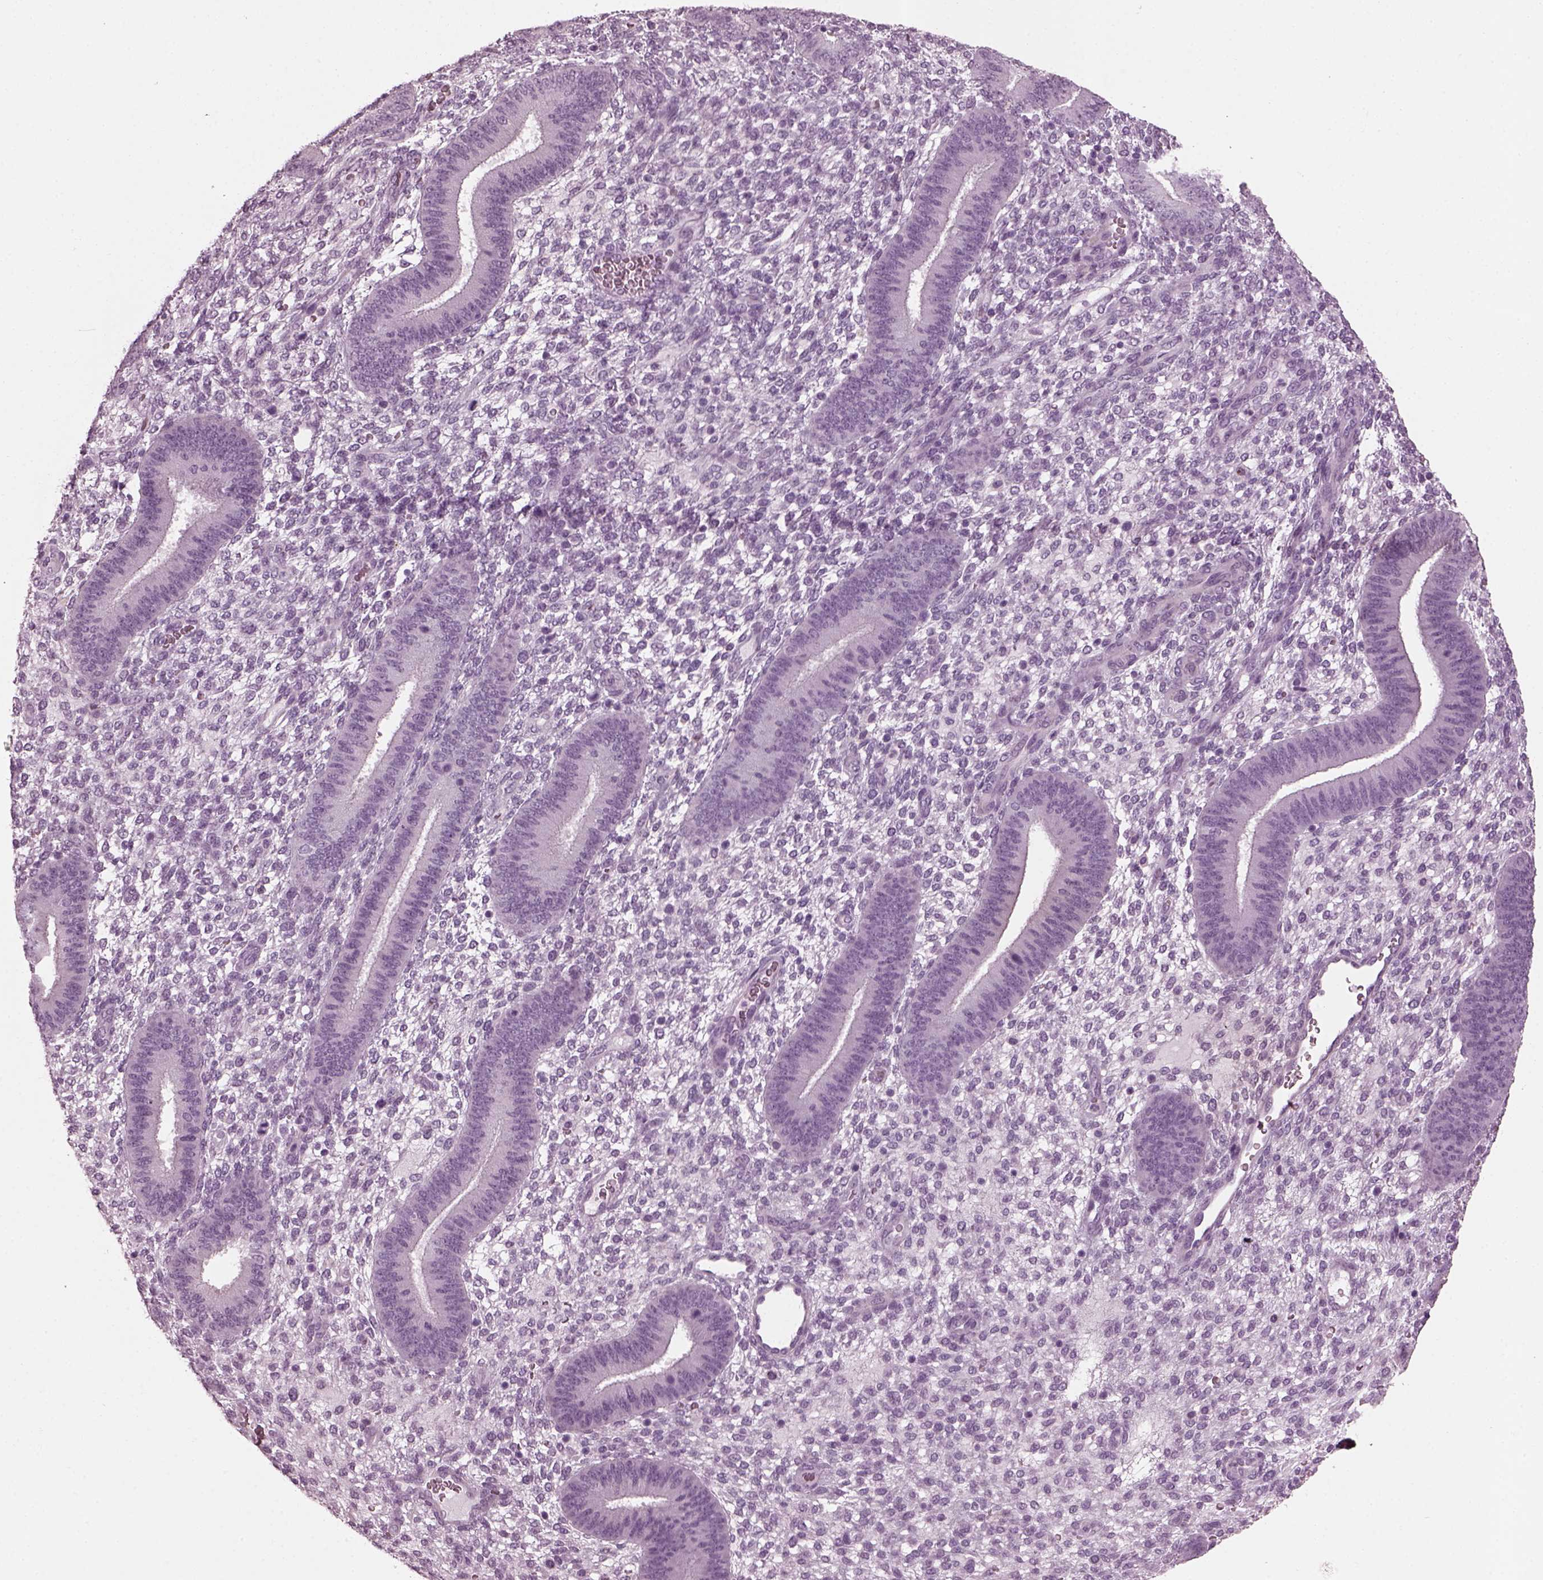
{"staining": {"intensity": "negative", "quantity": "none", "location": "none"}, "tissue": "endometrium", "cell_type": "Cells in endometrial stroma", "image_type": "normal", "snomed": [{"axis": "morphology", "description": "Normal tissue, NOS"}, {"axis": "topography", "description": "Endometrium"}], "caption": "Micrograph shows no significant protein expression in cells in endometrial stroma of benign endometrium. The staining is performed using DAB (3,3'-diaminobenzidine) brown chromogen with nuclei counter-stained in using hematoxylin.", "gene": "SLC6A17", "patient": {"sex": "female", "age": 39}}